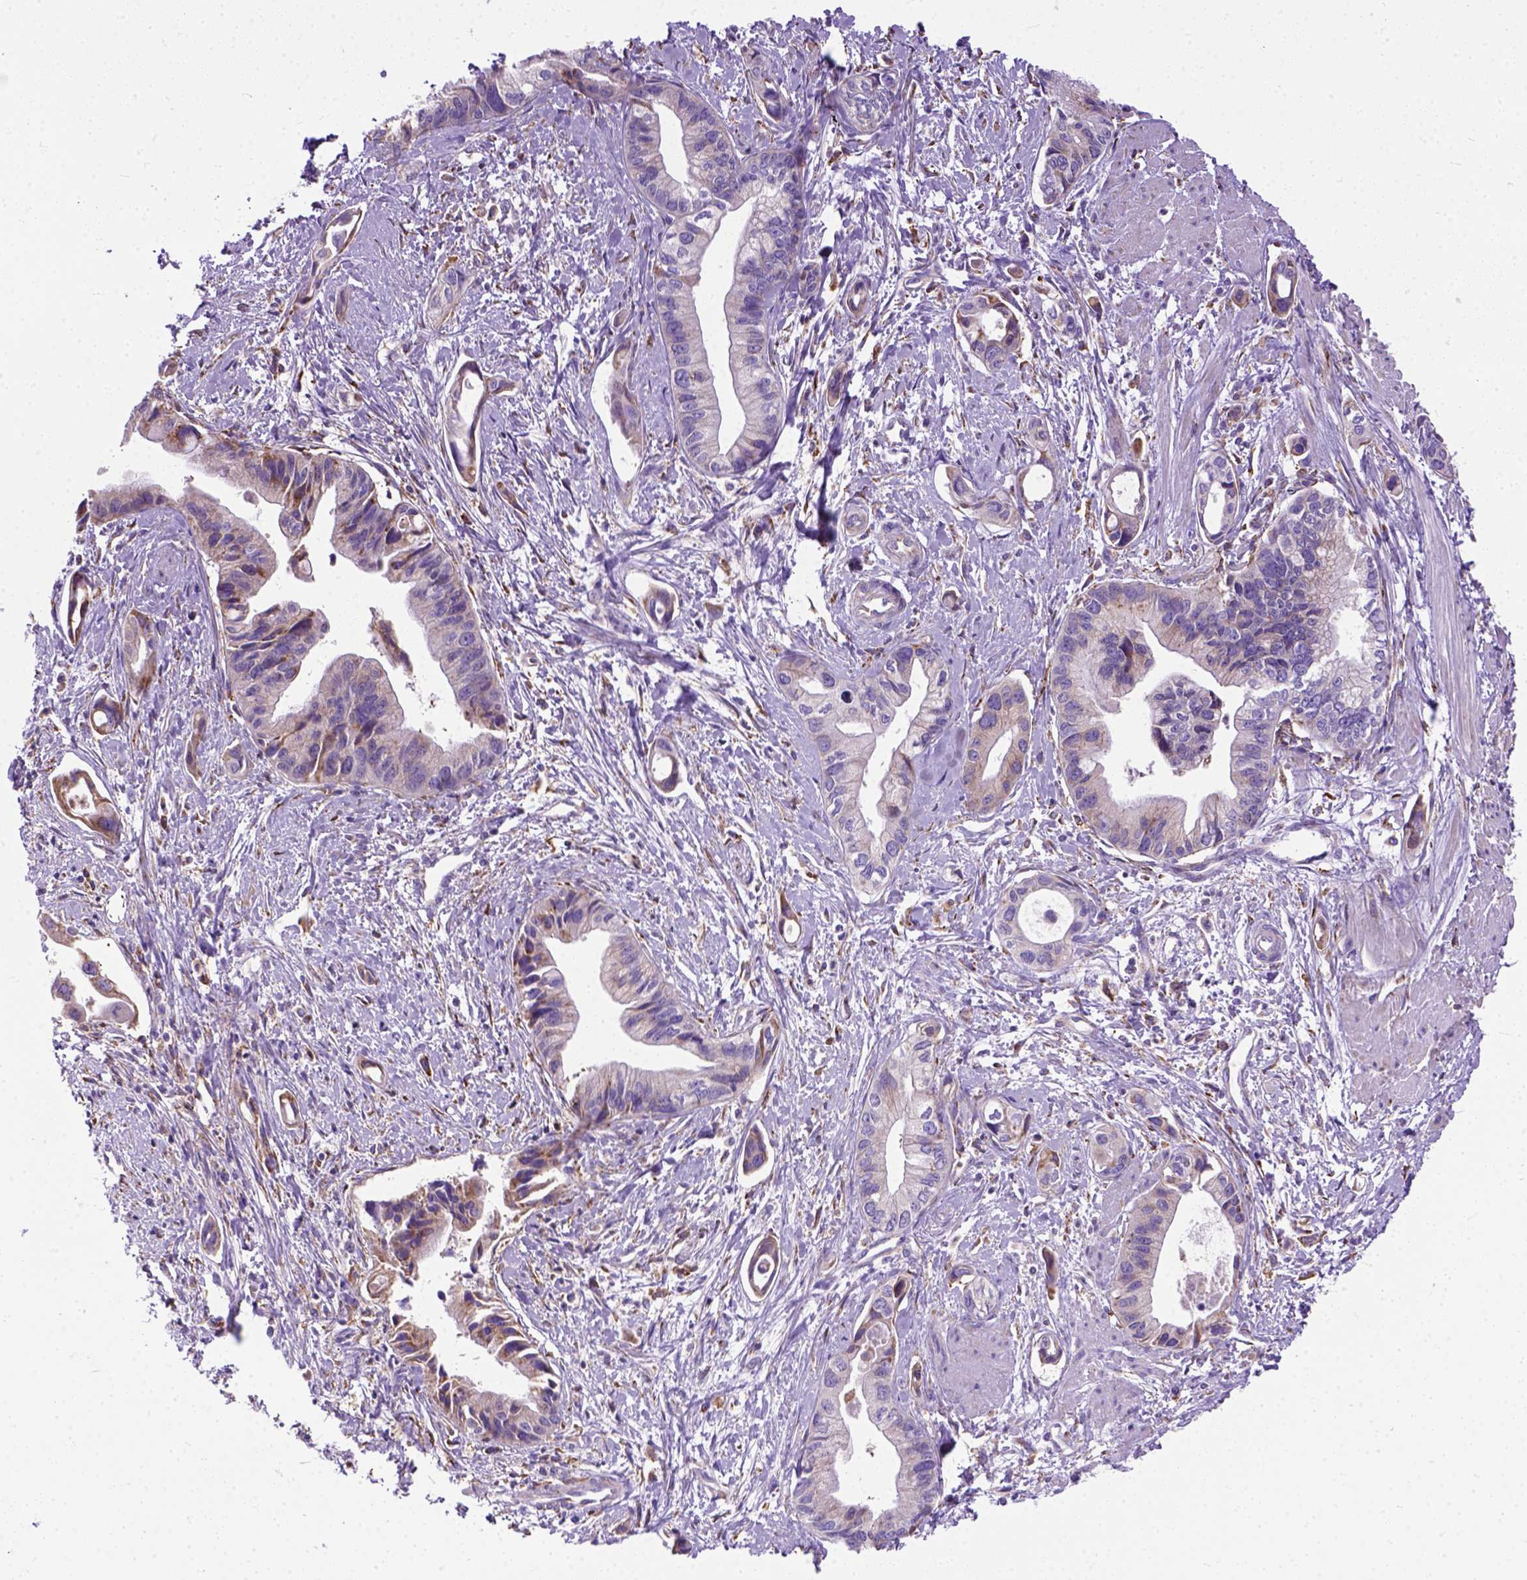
{"staining": {"intensity": "moderate", "quantity": "25%-75%", "location": "cytoplasmic/membranous"}, "tissue": "pancreatic cancer", "cell_type": "Tumor cells", "image_type": "cancer", "snomed": [{"axis": "morphology", "description": "Adenocarcinoma, NOS"}, {"axis": "topography", "description": "Pancreas"}], "caption": "Immunohistochemistry (IHC) of human pancreatic cancer (adenocarcinoma) demonstrates medium levels of moderate cytoplasmic/membranous positivity in about 25%-75% of tumor cells.", "gene": "PLK4", "patient": {"sex": "female", "age": 61}}